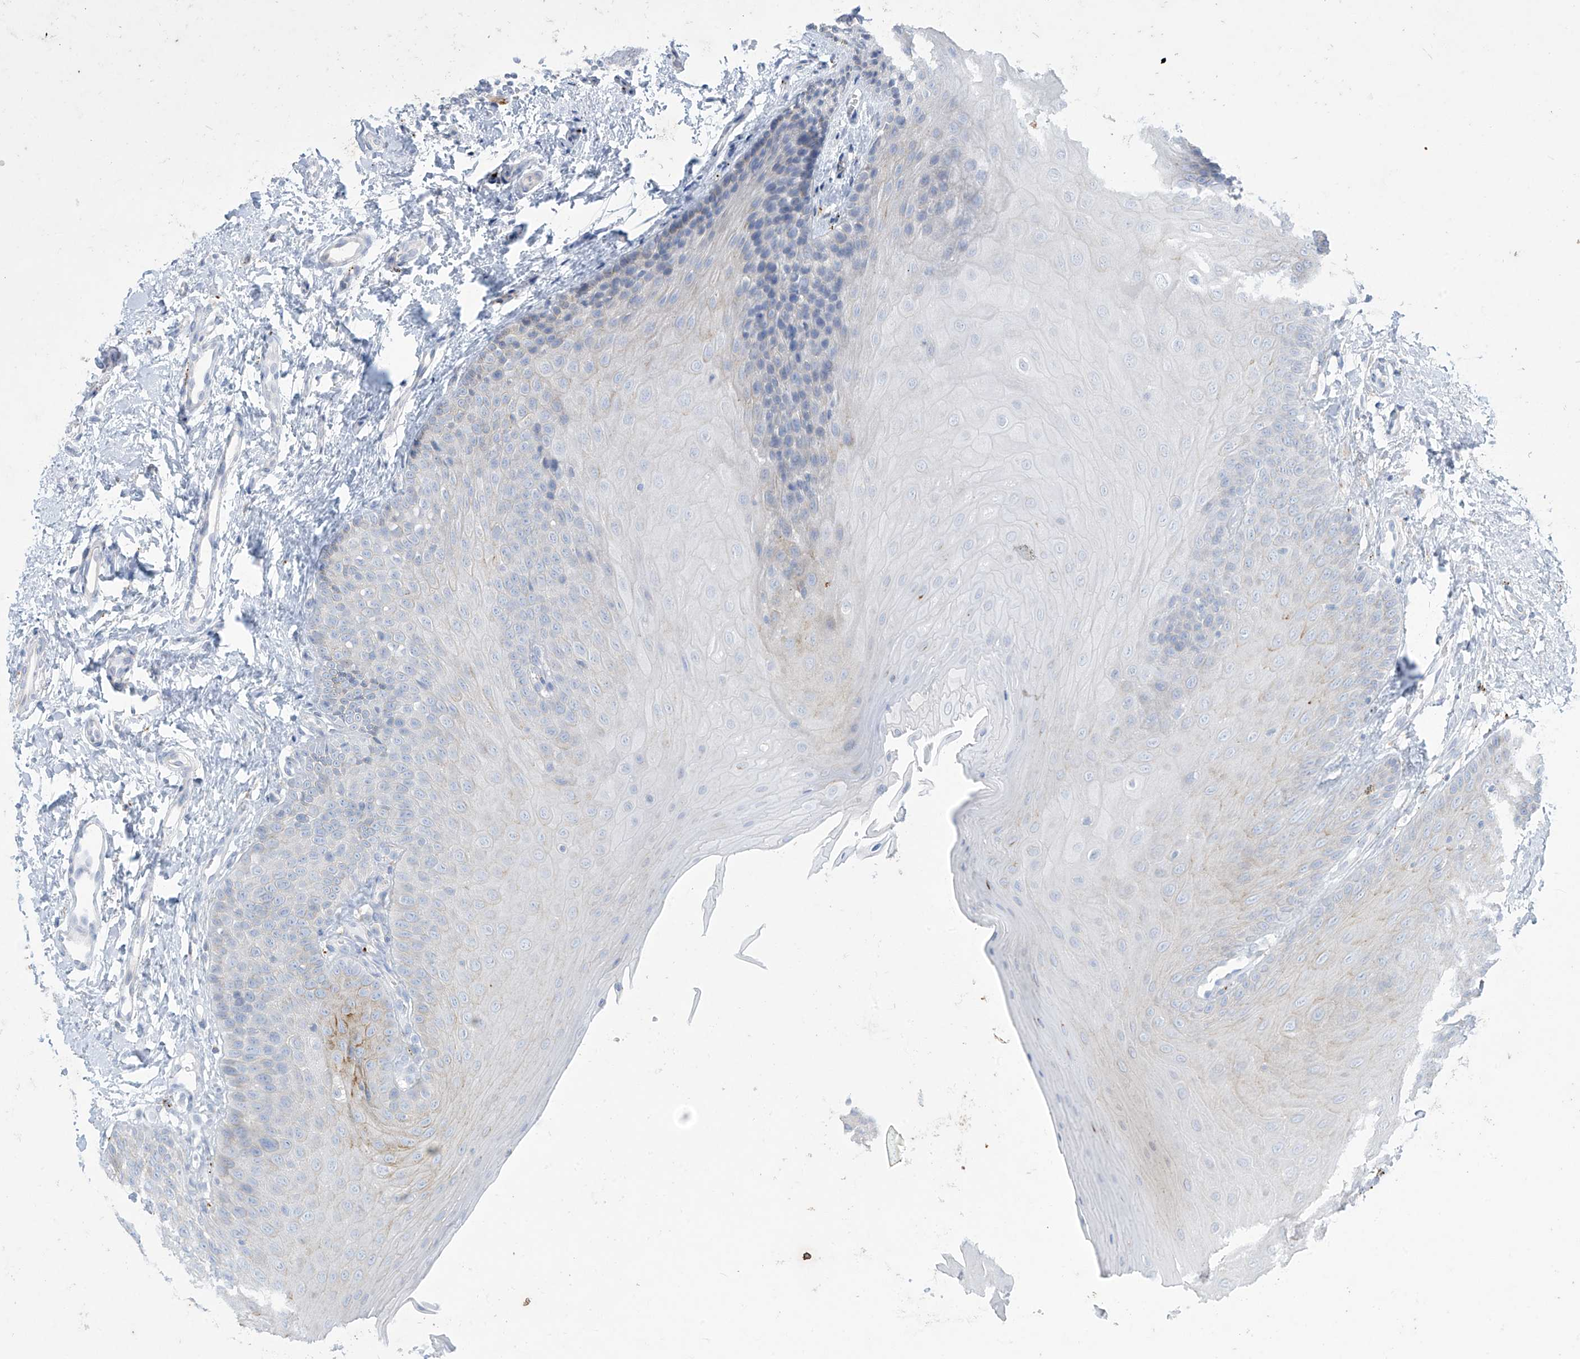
{"staining": {"intensity": "negative", "quantity": "none", "location": "none"}, "tissue": "oral mucosa", "cell_type": "Squamous epithelial cells", "image_type": "normal", "snomed": [{"axis": "morphology", "description": "Normal tissue, NOS"}, {"axis": "topography", "description": "Oral tissue"}], "caption": "Immunohistochemistry histopathology image of normal oral mucosa: oral mucosa stained with DAB (3,3'-diaminobenzidine) exhibits no significant protein positivity in squamous epithelial cells. Nuclei are stained in blue.", "gene": "GPR137C", "patient": {"sex": "female", "age": 68}}